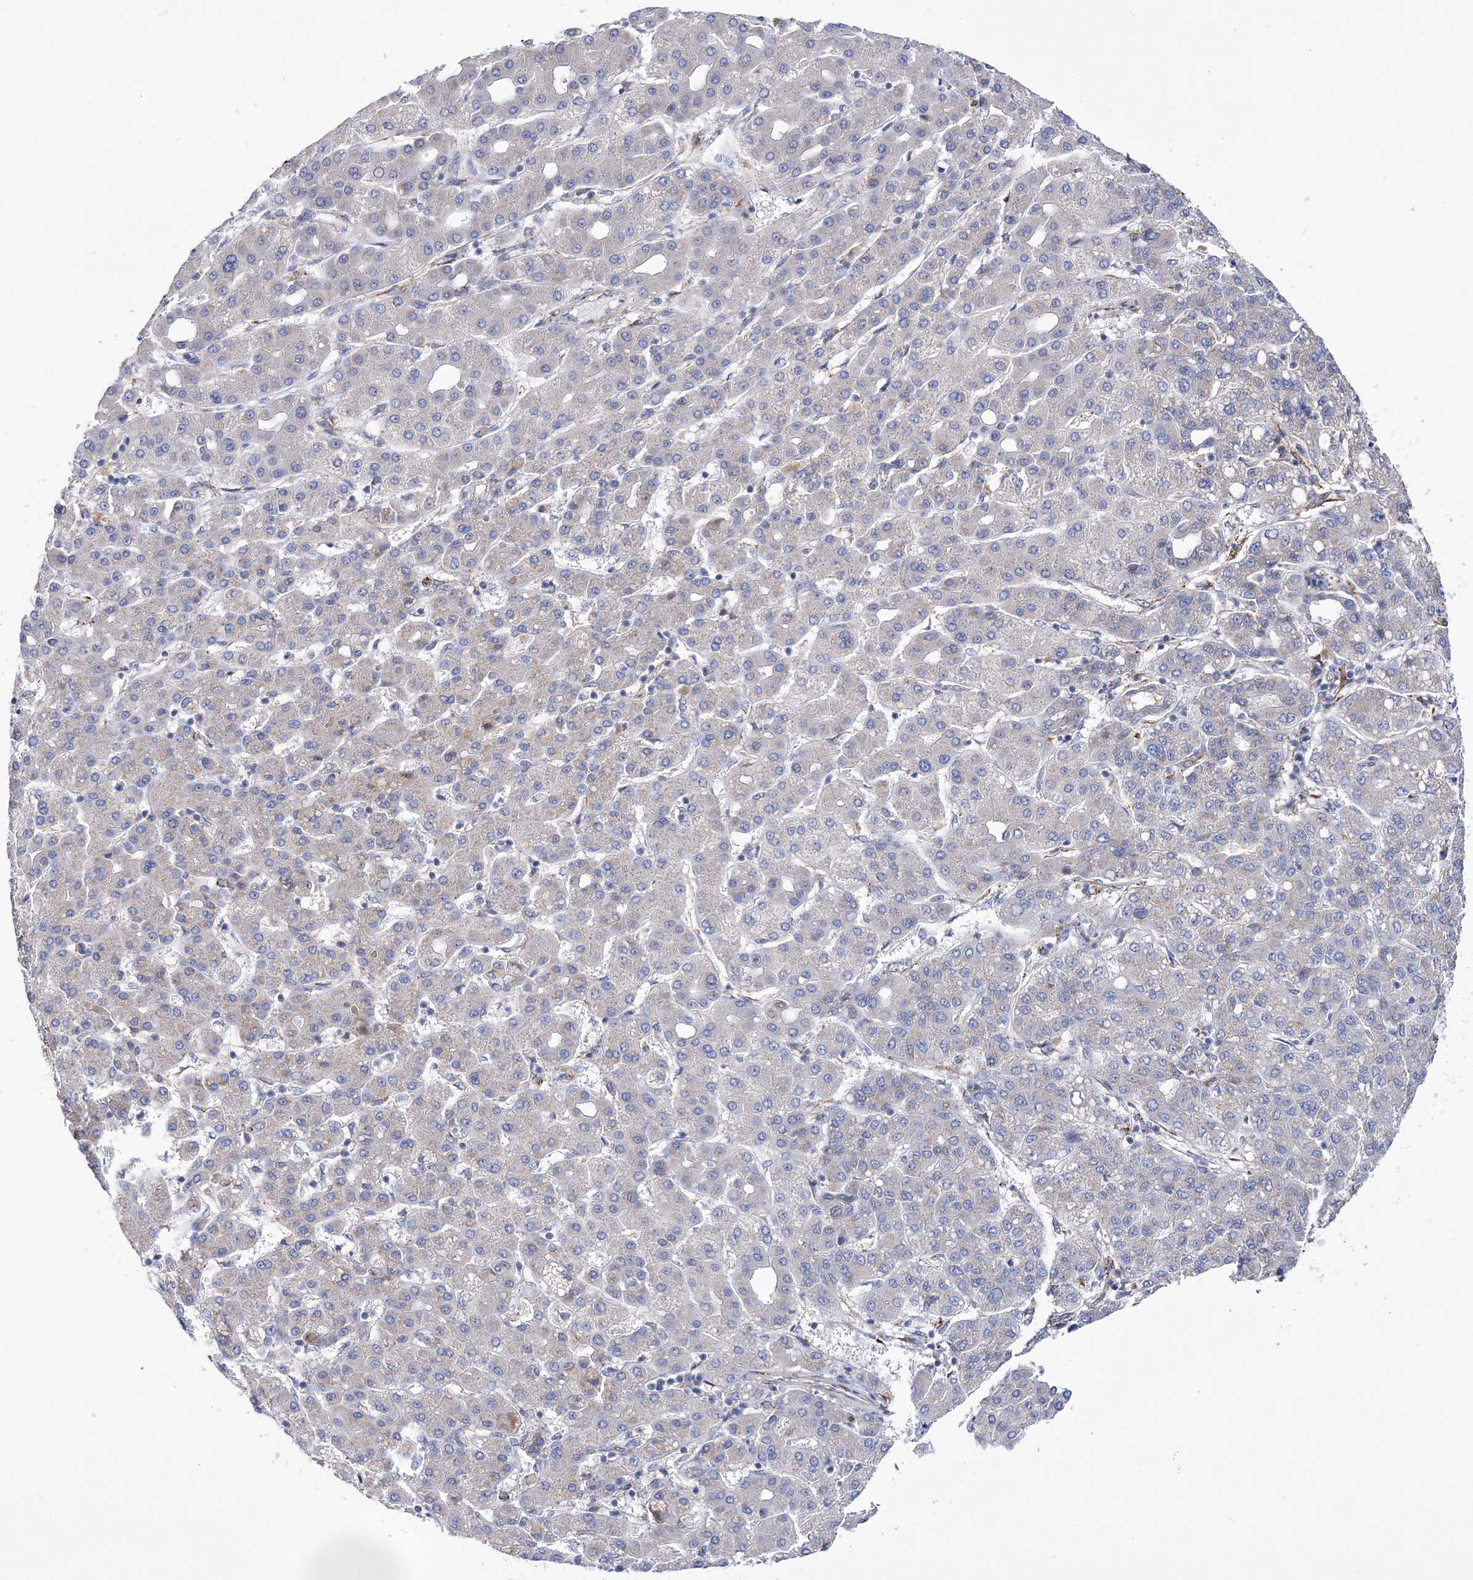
{"staining": {"intensity": "negative", "quantity": "none", "location": "none"}, "tissue": "liver cancer", "cell_type": "Tumor cells", "image_type": "cancer", "snomed": [{"axis": "morphology", "description": "Carcinoma, Hepatocellular, NOS"}, {"axis": "topography", "description": "Liver"}], "caption": "Immunohistochemistry (IHC) micrograph of human hepatocellular carcinoma (liver) stained for a protein (brown), which displays no expression in tumor cells.", "gene": "COPB2", "patient": {"sex": "male", "age": 65}}